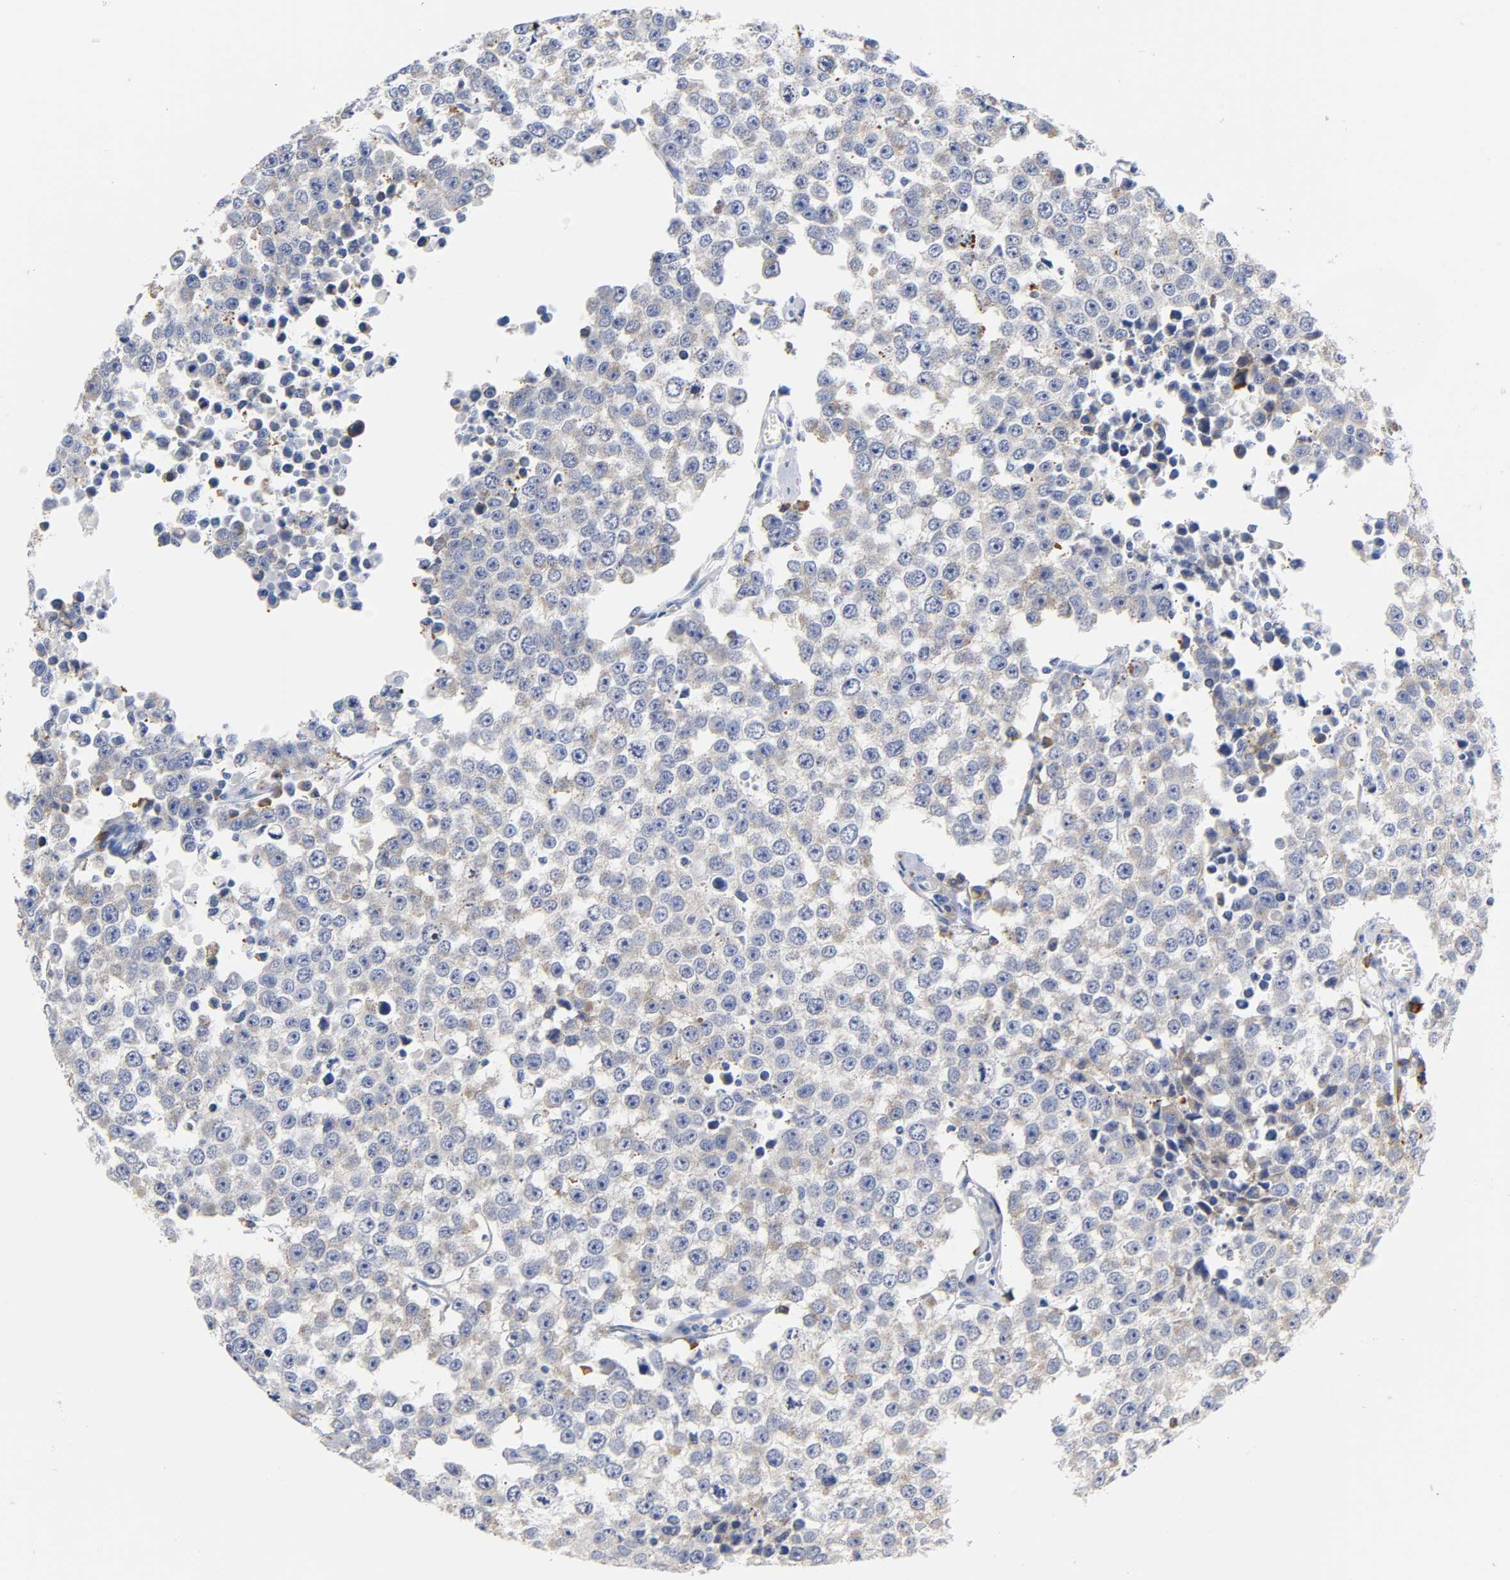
{"staining": {"intensity": "weak", "quantity": "25%-75%", "location": "cytoplasmic/membranous"}, "tissue": "testis cancer", "cell_type": "Tumor cells", "image_type": "cancer", "snomed": [{"axis": "morphology", "description": "Seminoma, NOS"}, {"axis": "morphology", "description": "Carcinoma, Embryonal, NOS"}, {"axis": "topography", "description": "Testis"}], "caption": "Weak cytoplasmic/membranous staining for a protein is appreciated in approximately 25%-75% of tumor cells of testis cancer (seminoma) using IHC.", "gene": "REL", "patient": {"sex": "male", "age": 52}}